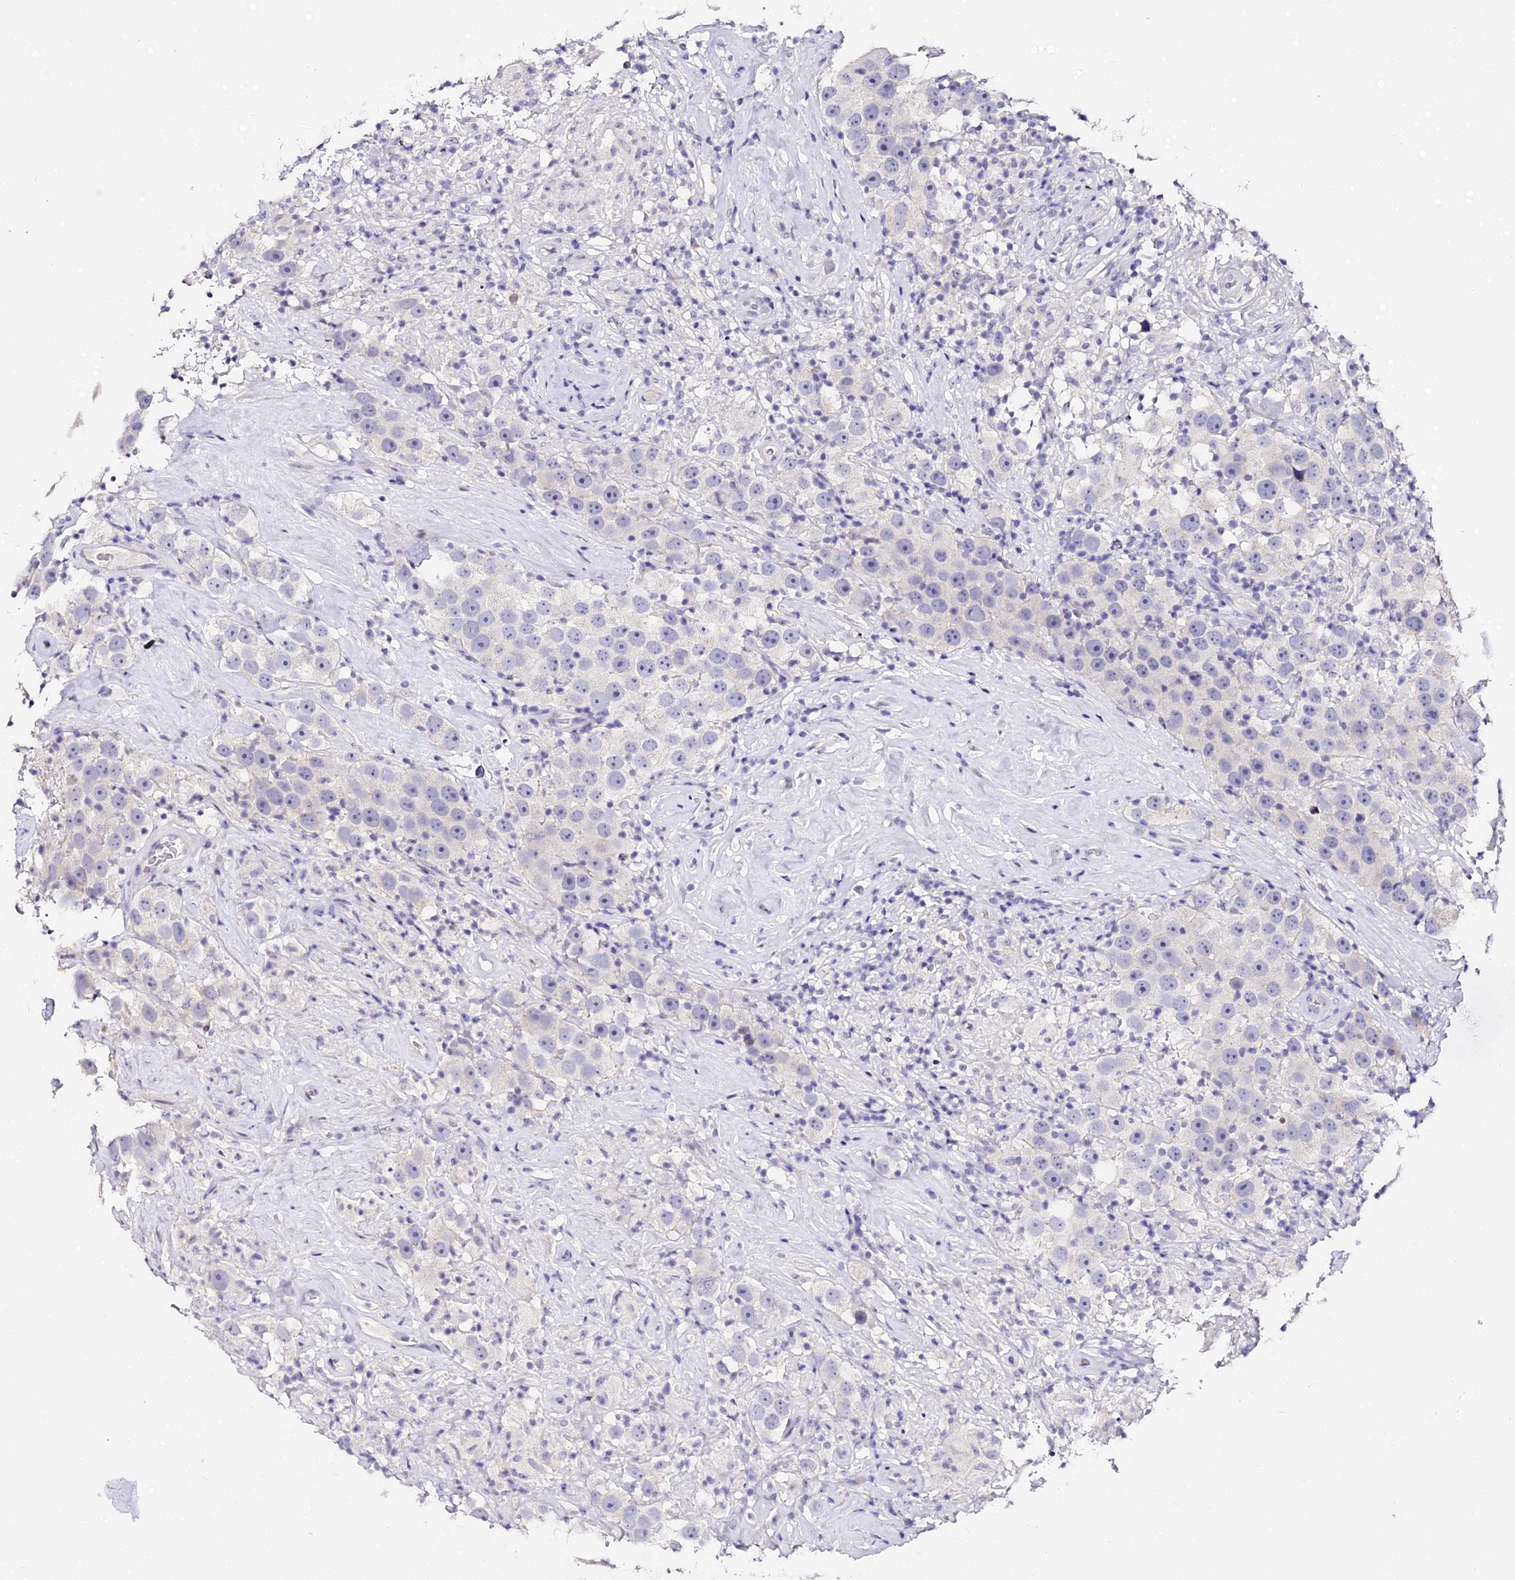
{"staining": {"intensity": "negative", "quantity": "none", "location": "none"}, "tissue": "testis cancer", "cell_type": "Tumor cells", "image_type": "cancer", "snomed": [{"axis": "morphology", "description": "Seminoma, NOS"}, {"axis": "topography", "description": "Testis"}], "caption": "Testis cancer stained for a protein using IHC reveals no positivity tumor cells.", "gene": "VPS33B", "patient": {"sex": "male", "age": 49}}